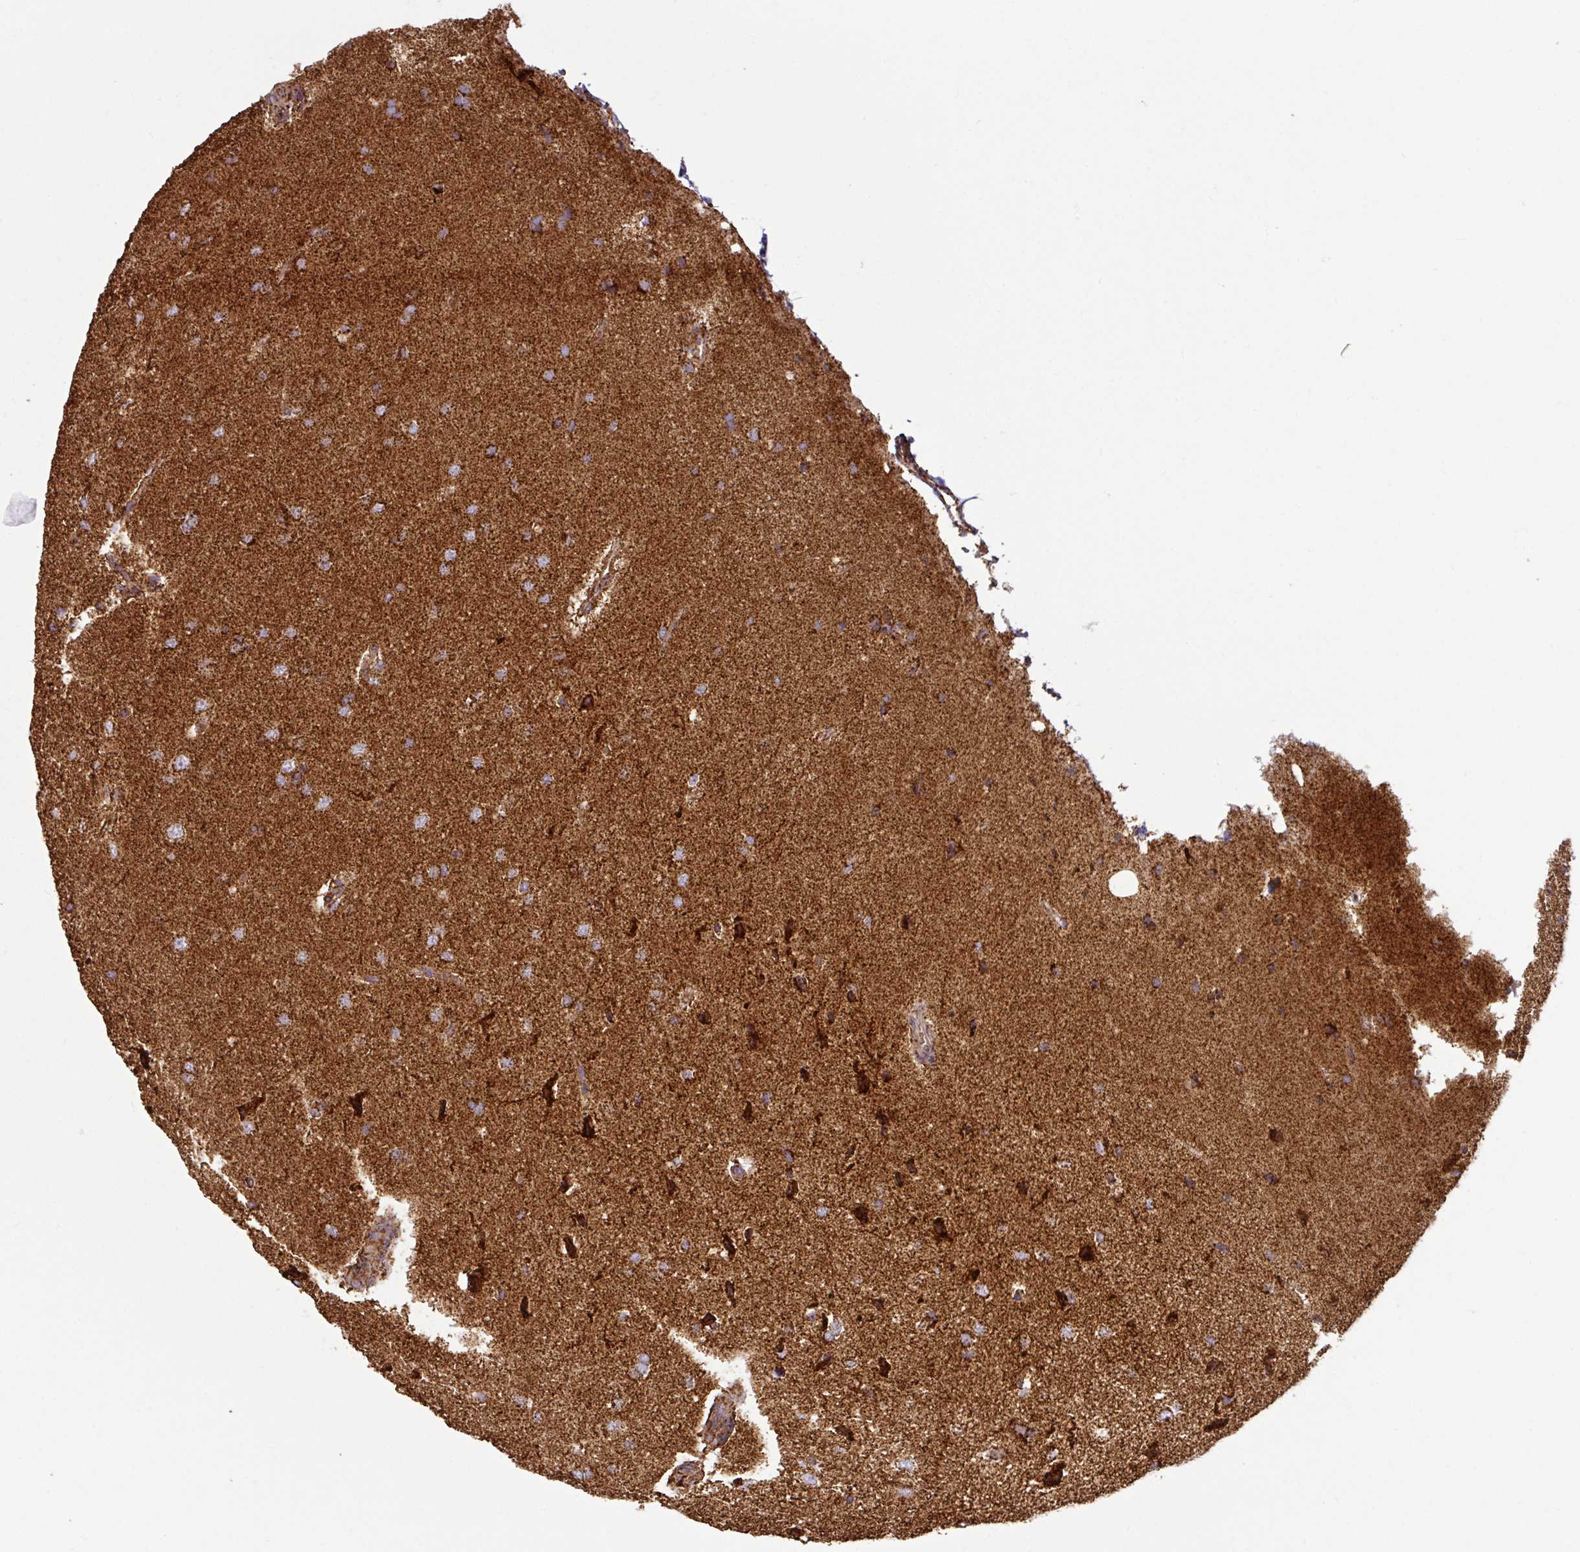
{"staining": {"intensity": "moderate", "quantity": ">75%", "location": "cytoplasmic/membranous"}, "tissue": "glioma", "cell_type": "Tumor cells", "image_type": "cancer", "snomed": [{"axis": "morphology", "description": "Glioma, malignant, High grade"}, {"axis": "topography", "description": "Brain"}], "caption": "Brown immunohistochemical staining in malignant glioma (high-grade) displays moderate cytoplasmic/membranous expression in about >75% of tumor cells.", "gene": "TRAP1", "patient": {"sex": "male", "age": 72}}